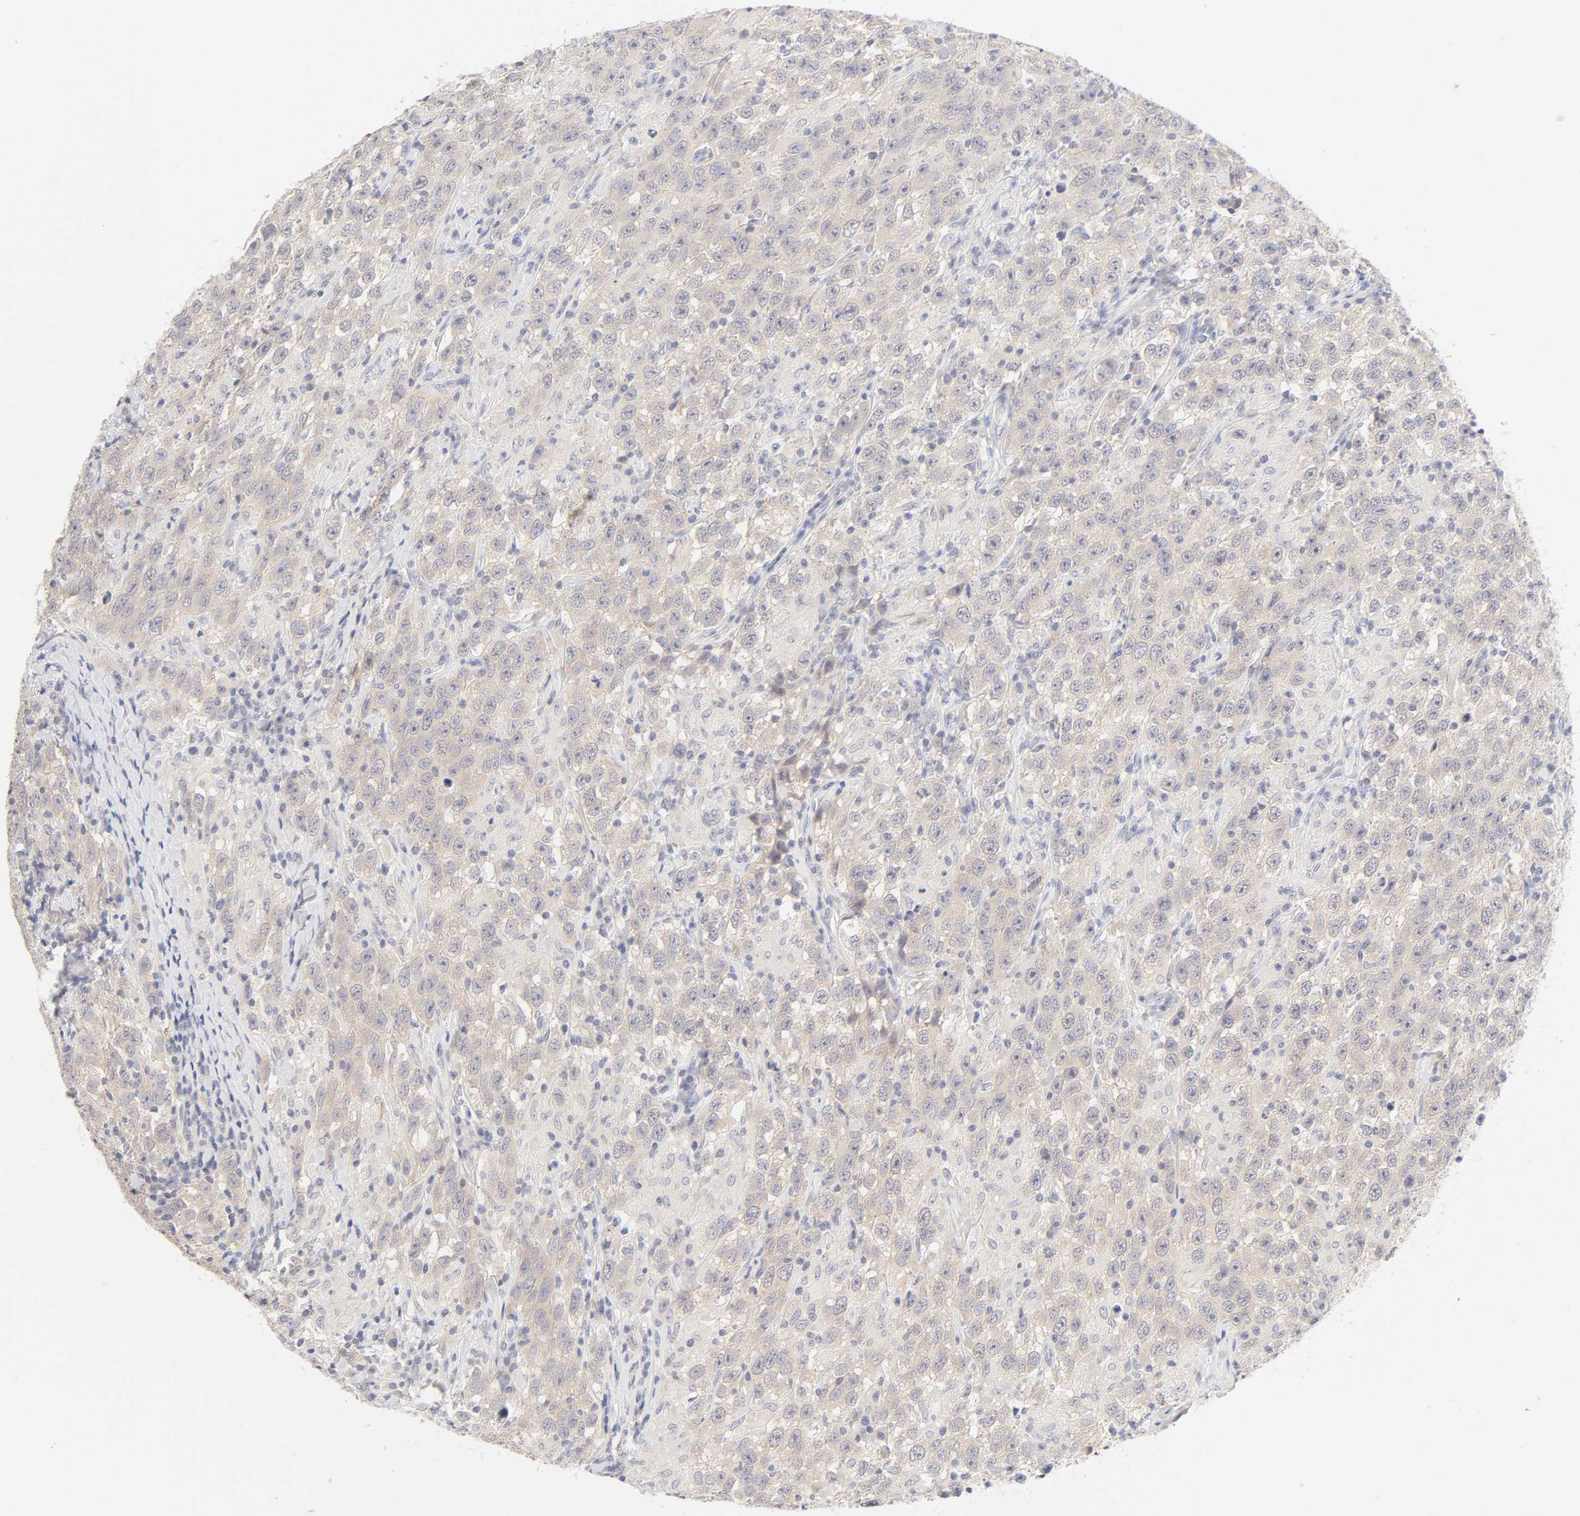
{"staining": {"intensity": "weak", "quantity": ">75%", "location": "cytoplasmic/membranous"}, "tissue": "testis cancer", "cell_type": "Tumor cells", "image_type": "cancer", "snomed": [{"axis": "morphology", "description": "Seminoma, NOS"}, {"axis": "topography", "description": "Testis"}], "caption": "Seminoma (testis) stained with DAB immunohistochemistry (IHC) demonstrates low levels of weak cytoplasmic/membranous positivity in about >75% of tumor cells.", "gene": "CYP4B1", "patient": {"sex": "male", "age": 41}}